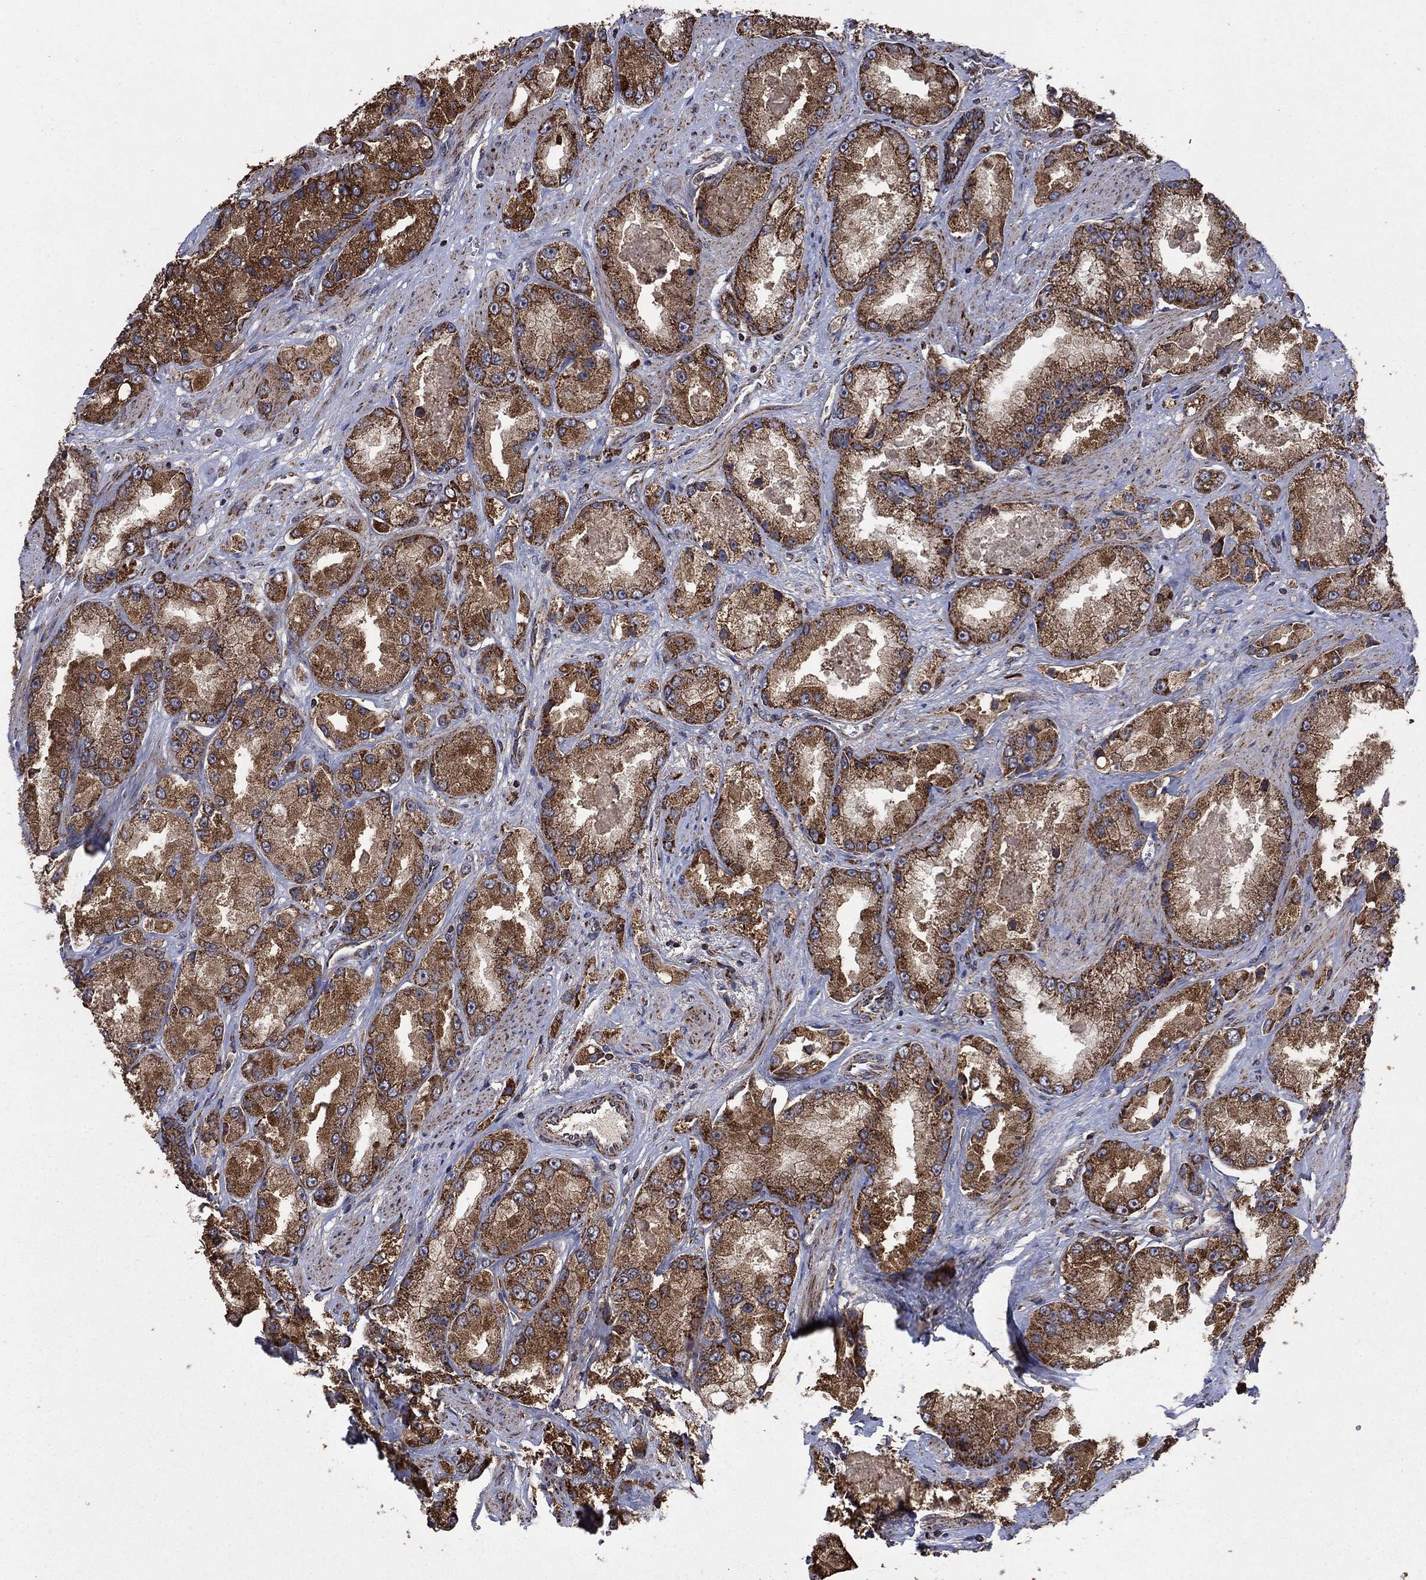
{"staining": {"intensity": "moderate", "quantity": ">75%", "location": "cytoplasmic/membranous"}, "tissue": "prostate cancer", "cell_type": "Tumor cells", "image_type": "cancer", "snomed": [{"axis": "morphology", "description": "Adenocarcinoma, NOS"}, {"axis": "topography", "description": "Prostate and seminal vesicle, NOS"}, {"axis": "topography", "description": "Prostate"}], "caption": "A brown stain highlights moderate cytoplasmic/membranous staining of a protein in human adenocarcinoma (prostate) tumor cells.", "gene": "DPH1", "patient": {"sex": "male", "age": 64}}